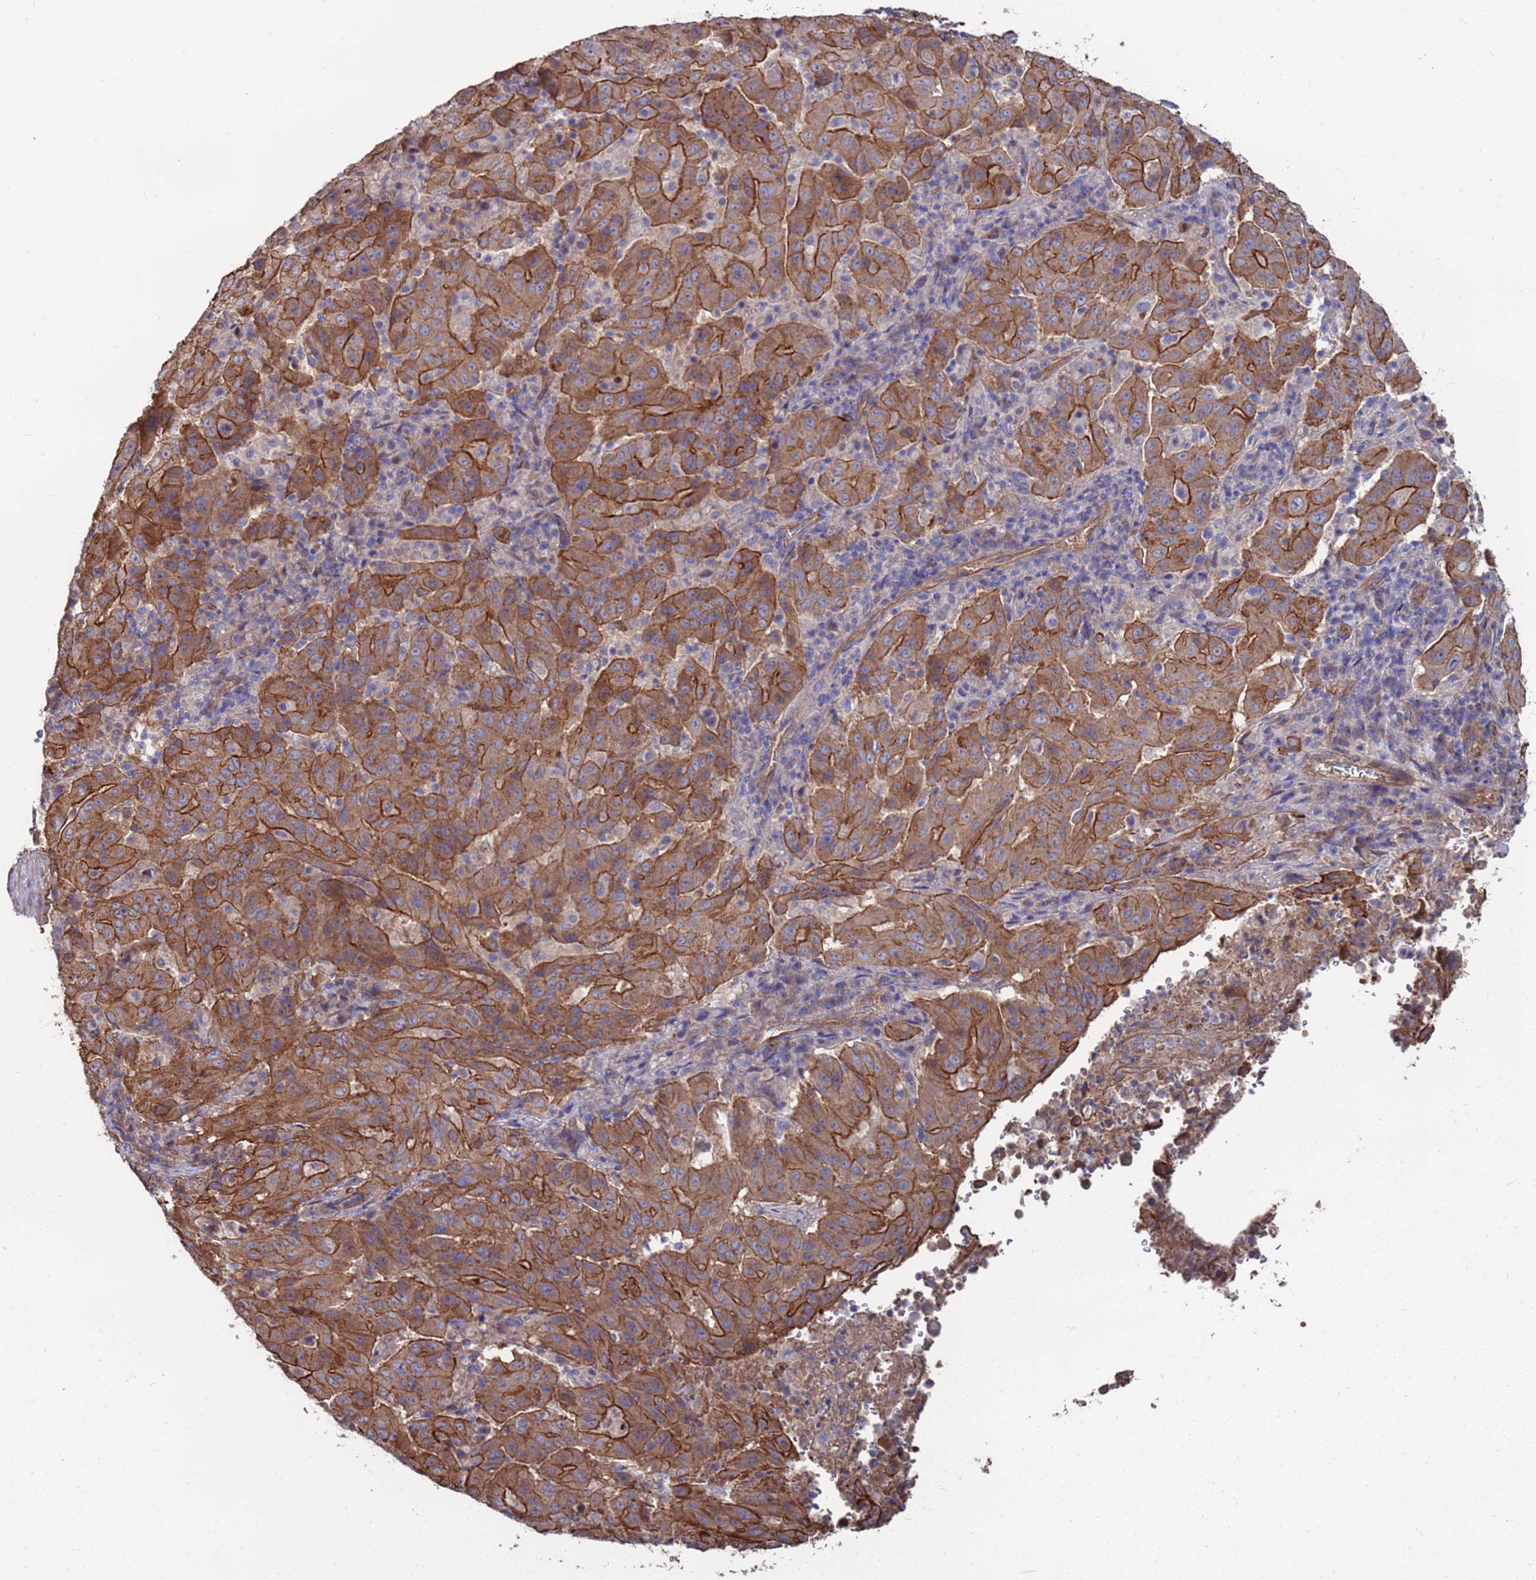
{"staining": {"intensity": "strong", "quantity": "25%-75%", "location": "cytoplasmic/membranous"}, "tissue": "pancreatic cancer", "cell_type": "Tumor cells", "image_type": "cancer", "snomed": [{"axis": "morphology", "description": "Adenocarcinoma, NOS"}, {"axis": "topography", "description": "Pancreas"}], "caption": "Tumor cells exhibit strong cytoplasmic/membranous staining in approximately 25%-75% of cells in adenocarcinoma (pancreatic).", "gene": "NDUFAF6", "patient": {"sex": "male", "age": 63}}